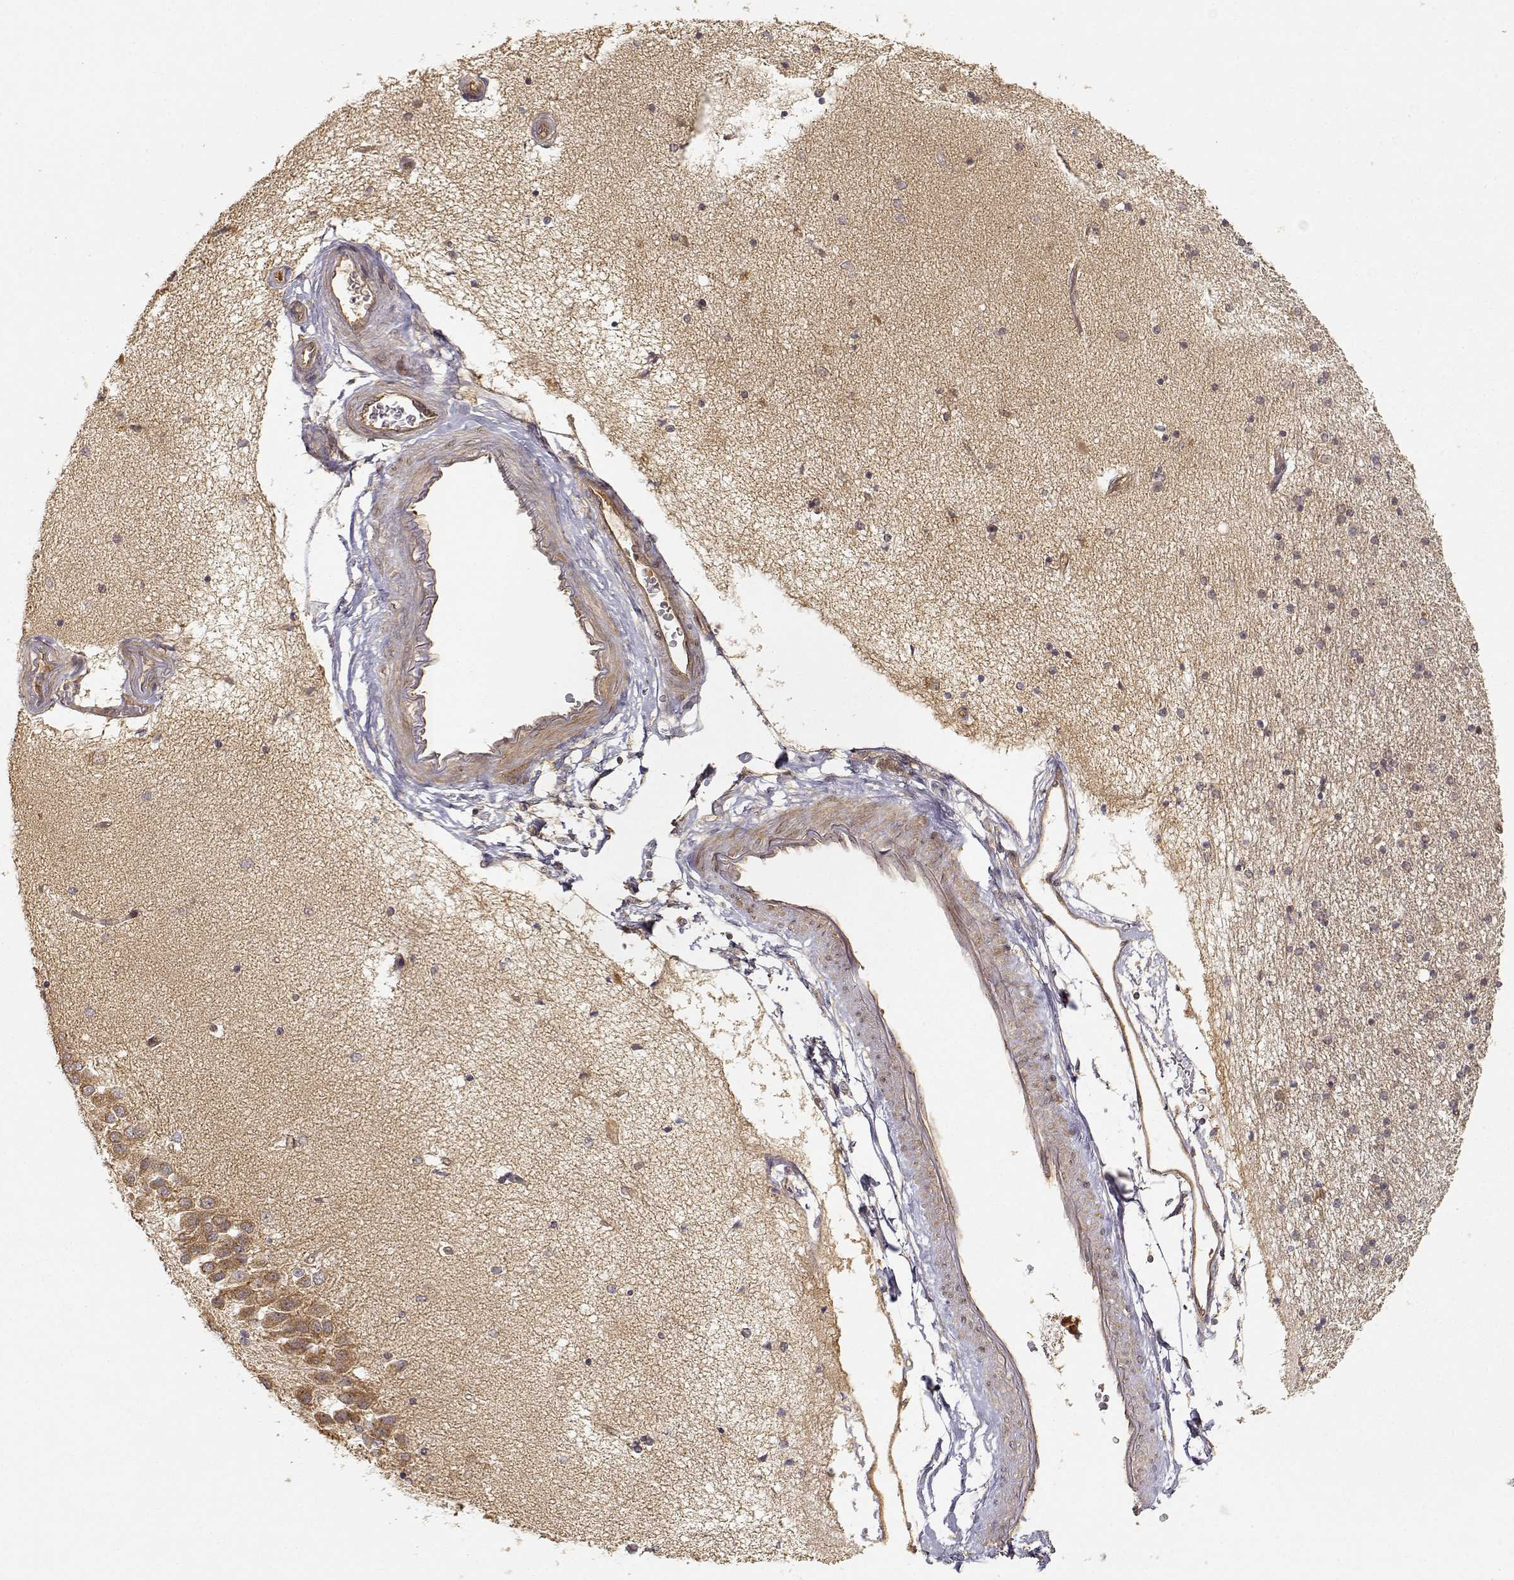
{"staining": {"intensity": "moderate", "quantity": "<25%", "location": "cytoplasmic/membranous"}, "tissue": "hippocampus", "cell_type": "Glial cells", "image_type": "normal", "snomed": [{"axis": "morphology", "description": "Normal tissue, NOS"}, {"axis": "topography", "description": "Hippocampus"}], "caption": "Glial cells demonstrate low levels of moderate cytoplasmic/membranous positivity in approximately <25% of cells in benign human hippocampus. Ihc stains the protein in brown and the nuclei are stained blue.", "gene": "CDK5RAP2", "patient": {"sex": "female", "age": 54}}